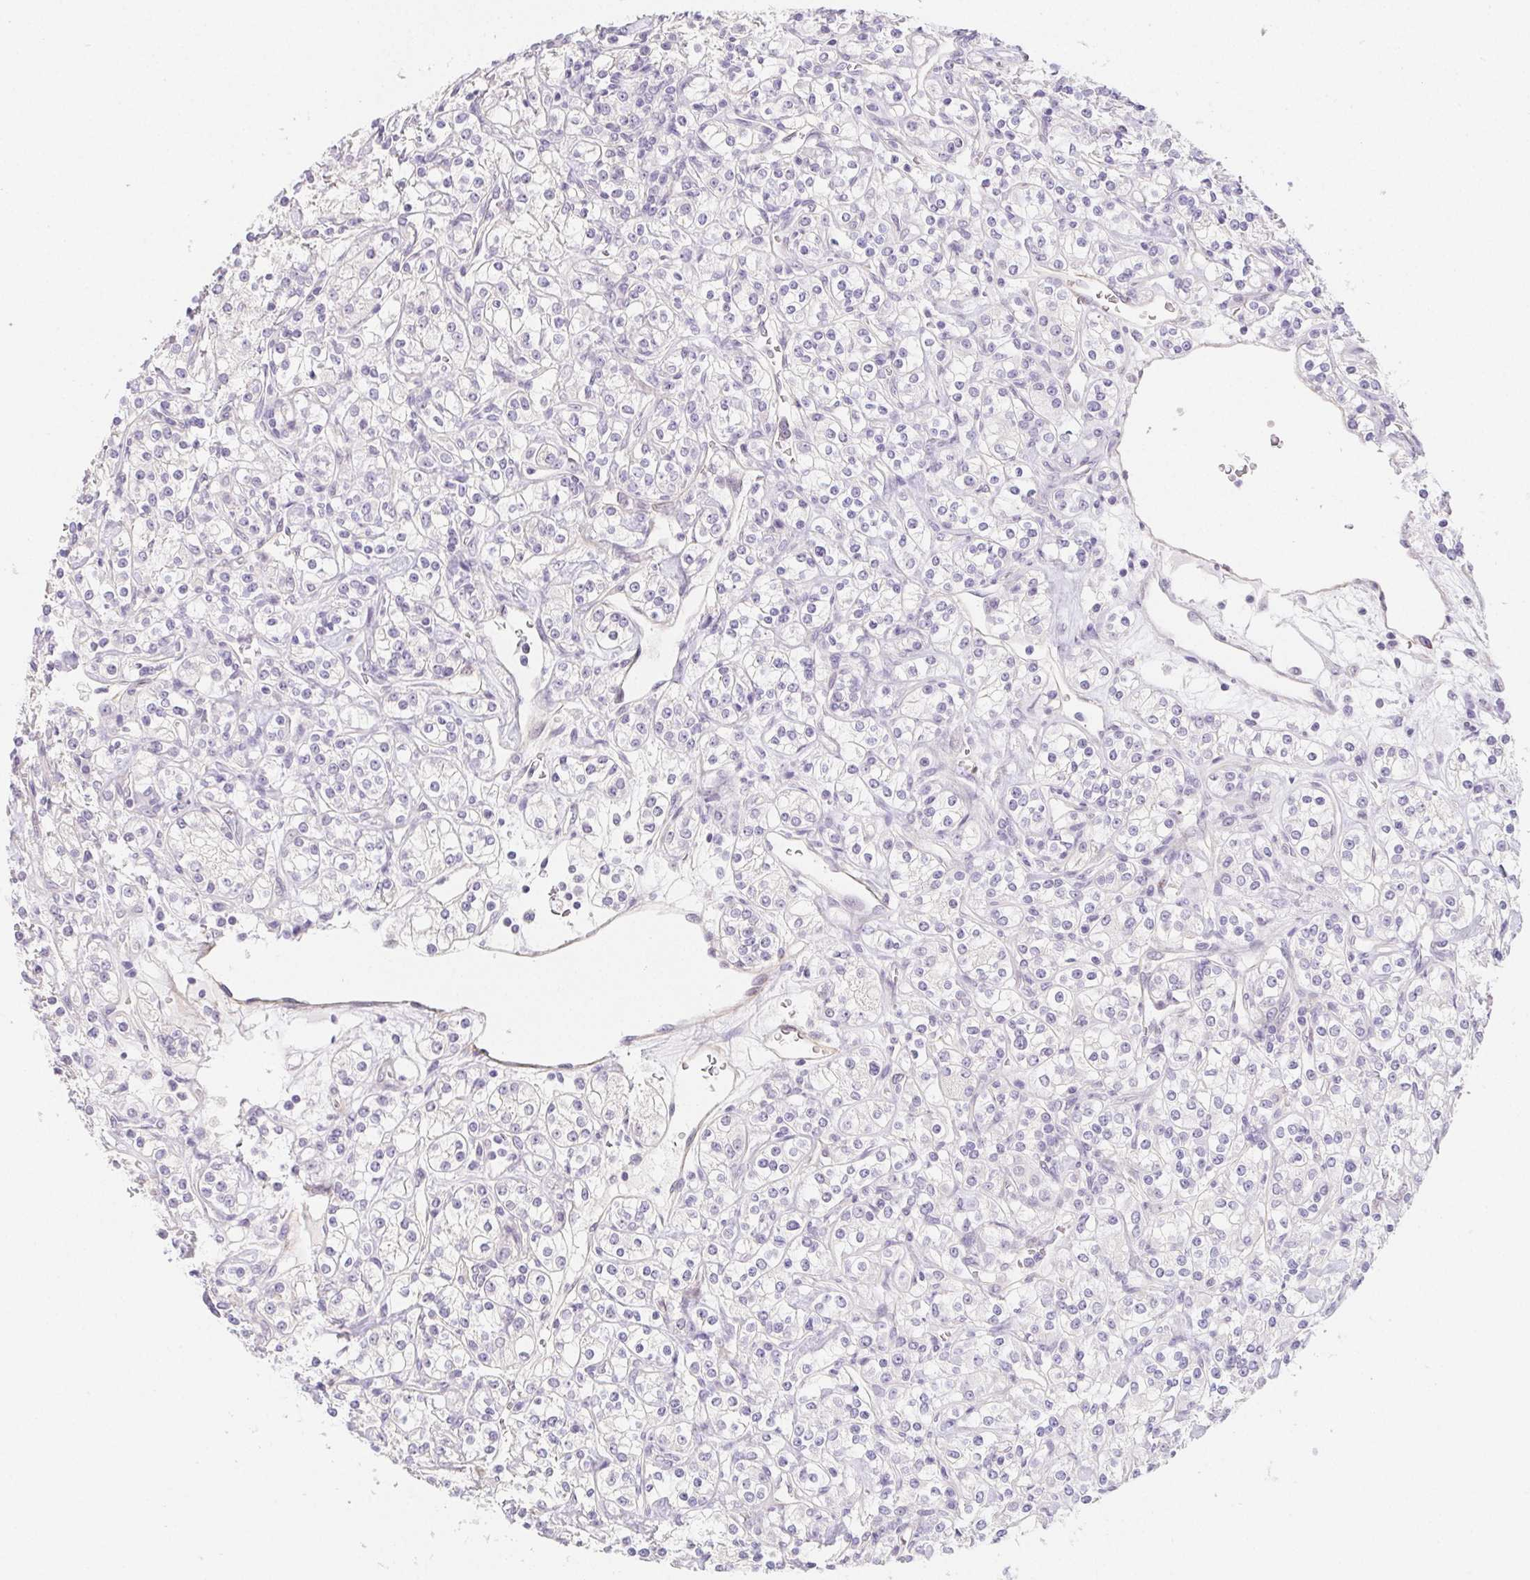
{"staining": {"intensity": "negative", "quantity": "none", "location": "none"}, "tissue": "renal cancer", "cell_type": "Tumor cells", "image_type": "cancer", "snomed": [{"axis": "morphology", "description": "Adenocarcinoma, NOS"}, {"axis": "topography", "description": "Kidney"}], "caption": "Tumor cells are negative for brown protein staining in renal cancer.", "gene": "ZBBX", "patient": {"sex": "male", "age": 77}}